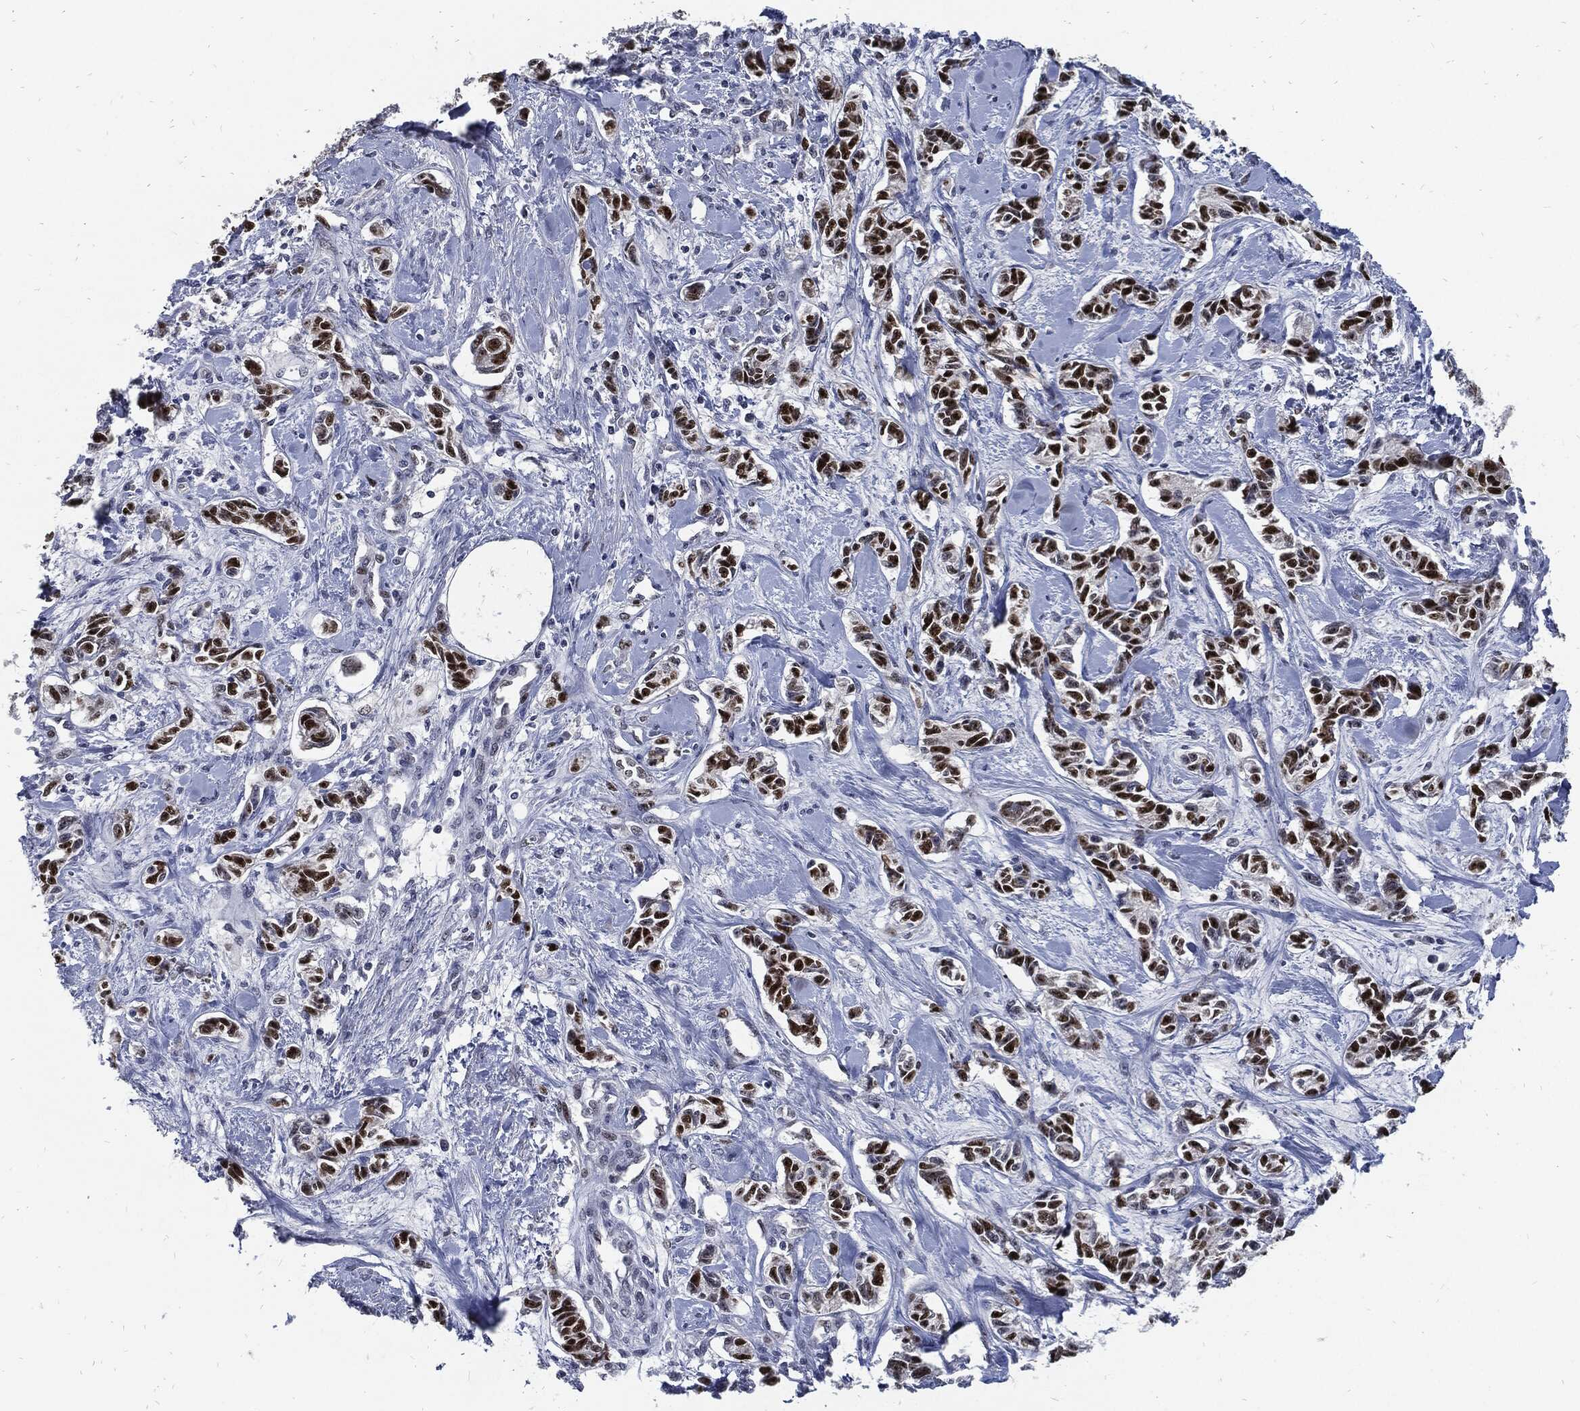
{"staining": {"intensity": "strong", "quantity": "25%-75%", "location": "nuclear"}, "tissue": "carcinoid", "cell_type": "Tumor cells", "image_type": "cancer", "snomed": [{"axis": "morphology", "description": "Carcinoid, malignant, NOS"}, {"axis": "topography", "description": "Kidney"}], "caption": "A high amount of strong nuclear expression is appreciated in approximately 25%-75% of tumor cells in carcinoid tissue. The staining was performed using DAB (3,3'-diaminobenzidine) to visualize the protein expression in brown, while the nuclei were stained in blue with hematoxylin (Magnification: 20x).", "gene": "NBN", "patient": {"sex": "female", "age": 41}}